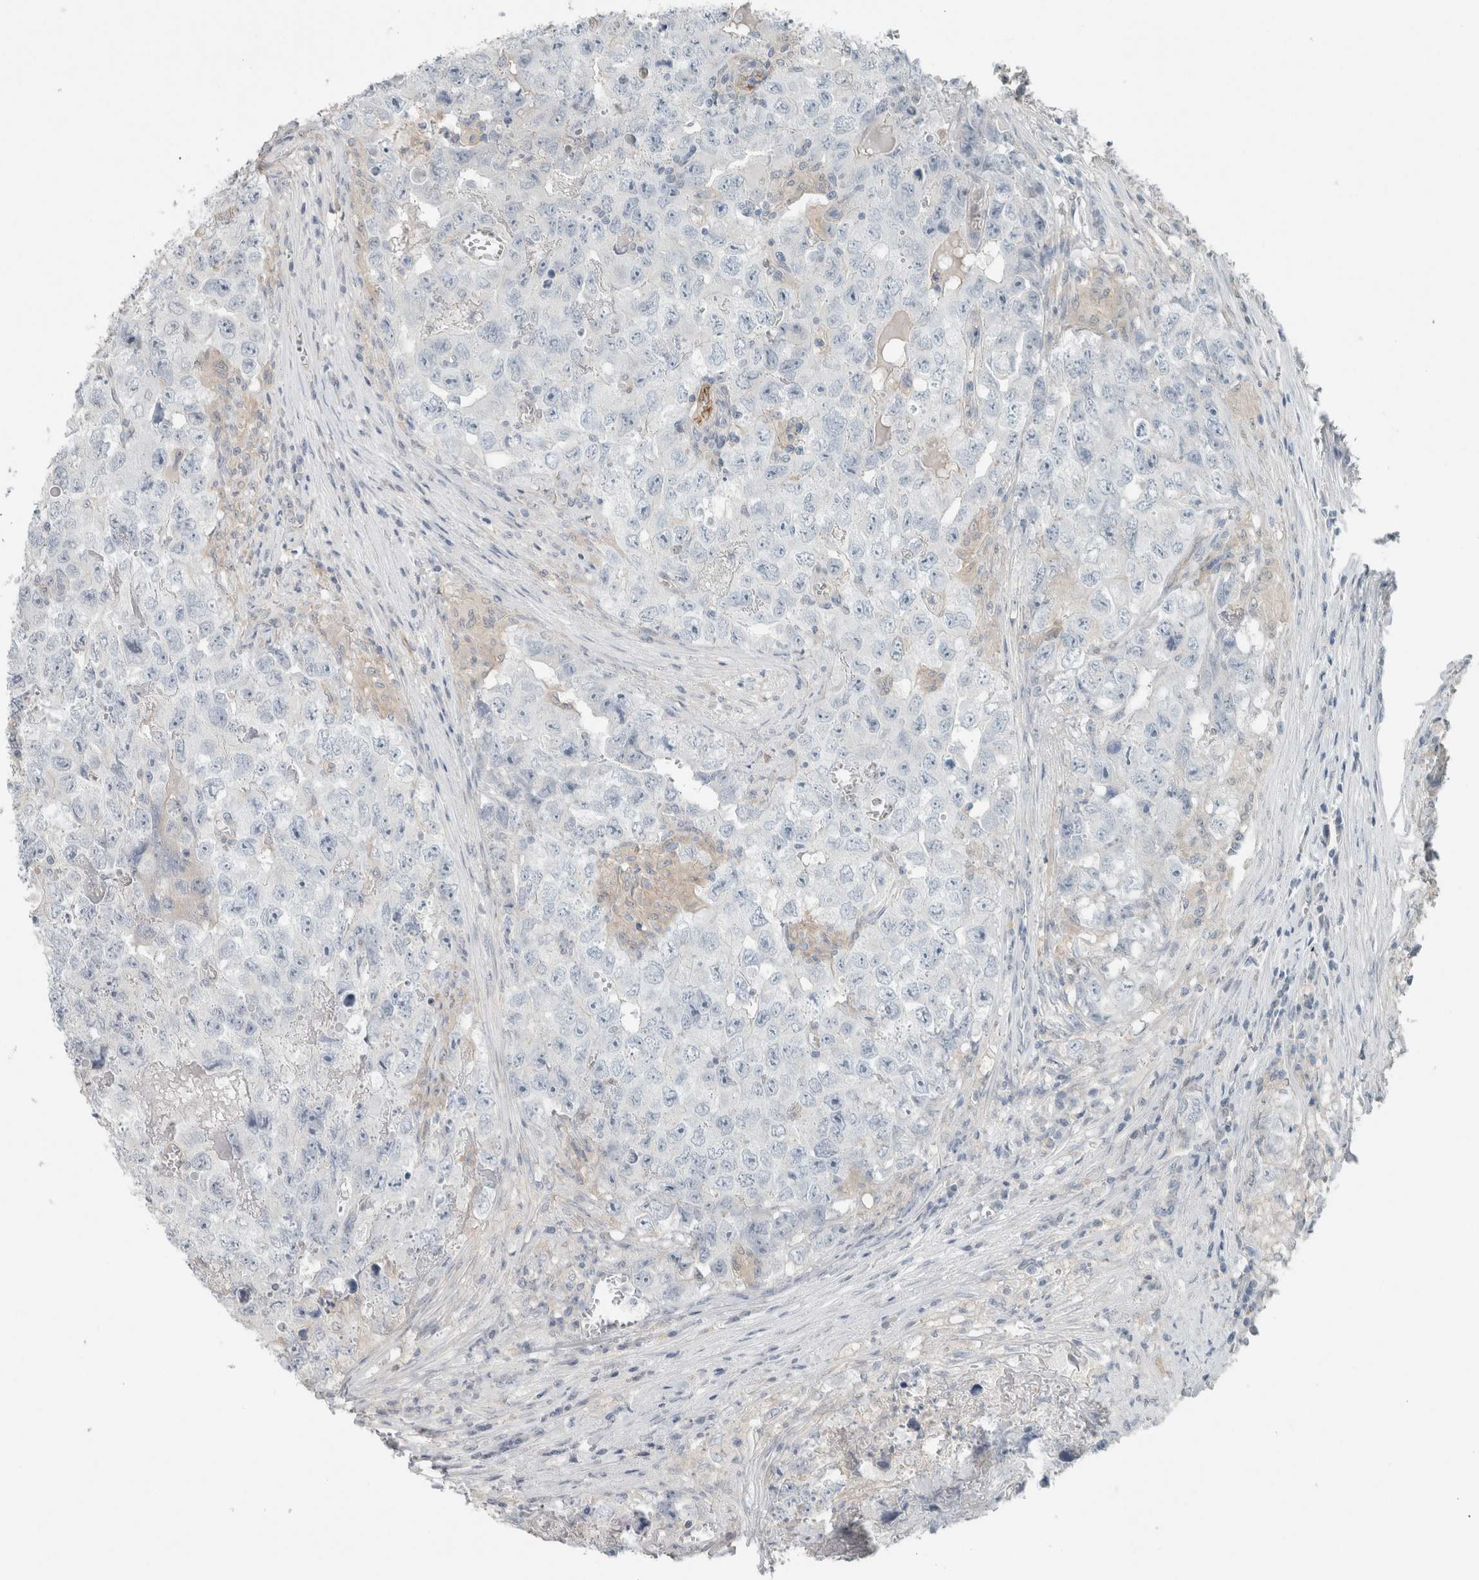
{"staining": {"intensity": "negative", "quantity": "none", "location": "none"}, "tissue": "testis cancer", "cell_type": "Tumor cells", "image_type": "cancer", "snomed": [{"axis": "morphology", "description": "Seminoma, NOS"}, {"axis": "morphology", "description": "Carcinoma, Embryonal, NOS"}, {"axis": "topography", "description": "Testis"}], "caption": "Protein analysis of embryonal carcinoma (testis) reveals no significant expression in tumor cells.", "gene": "SCIN", "patient": {"sex": "male", "age": 43}}